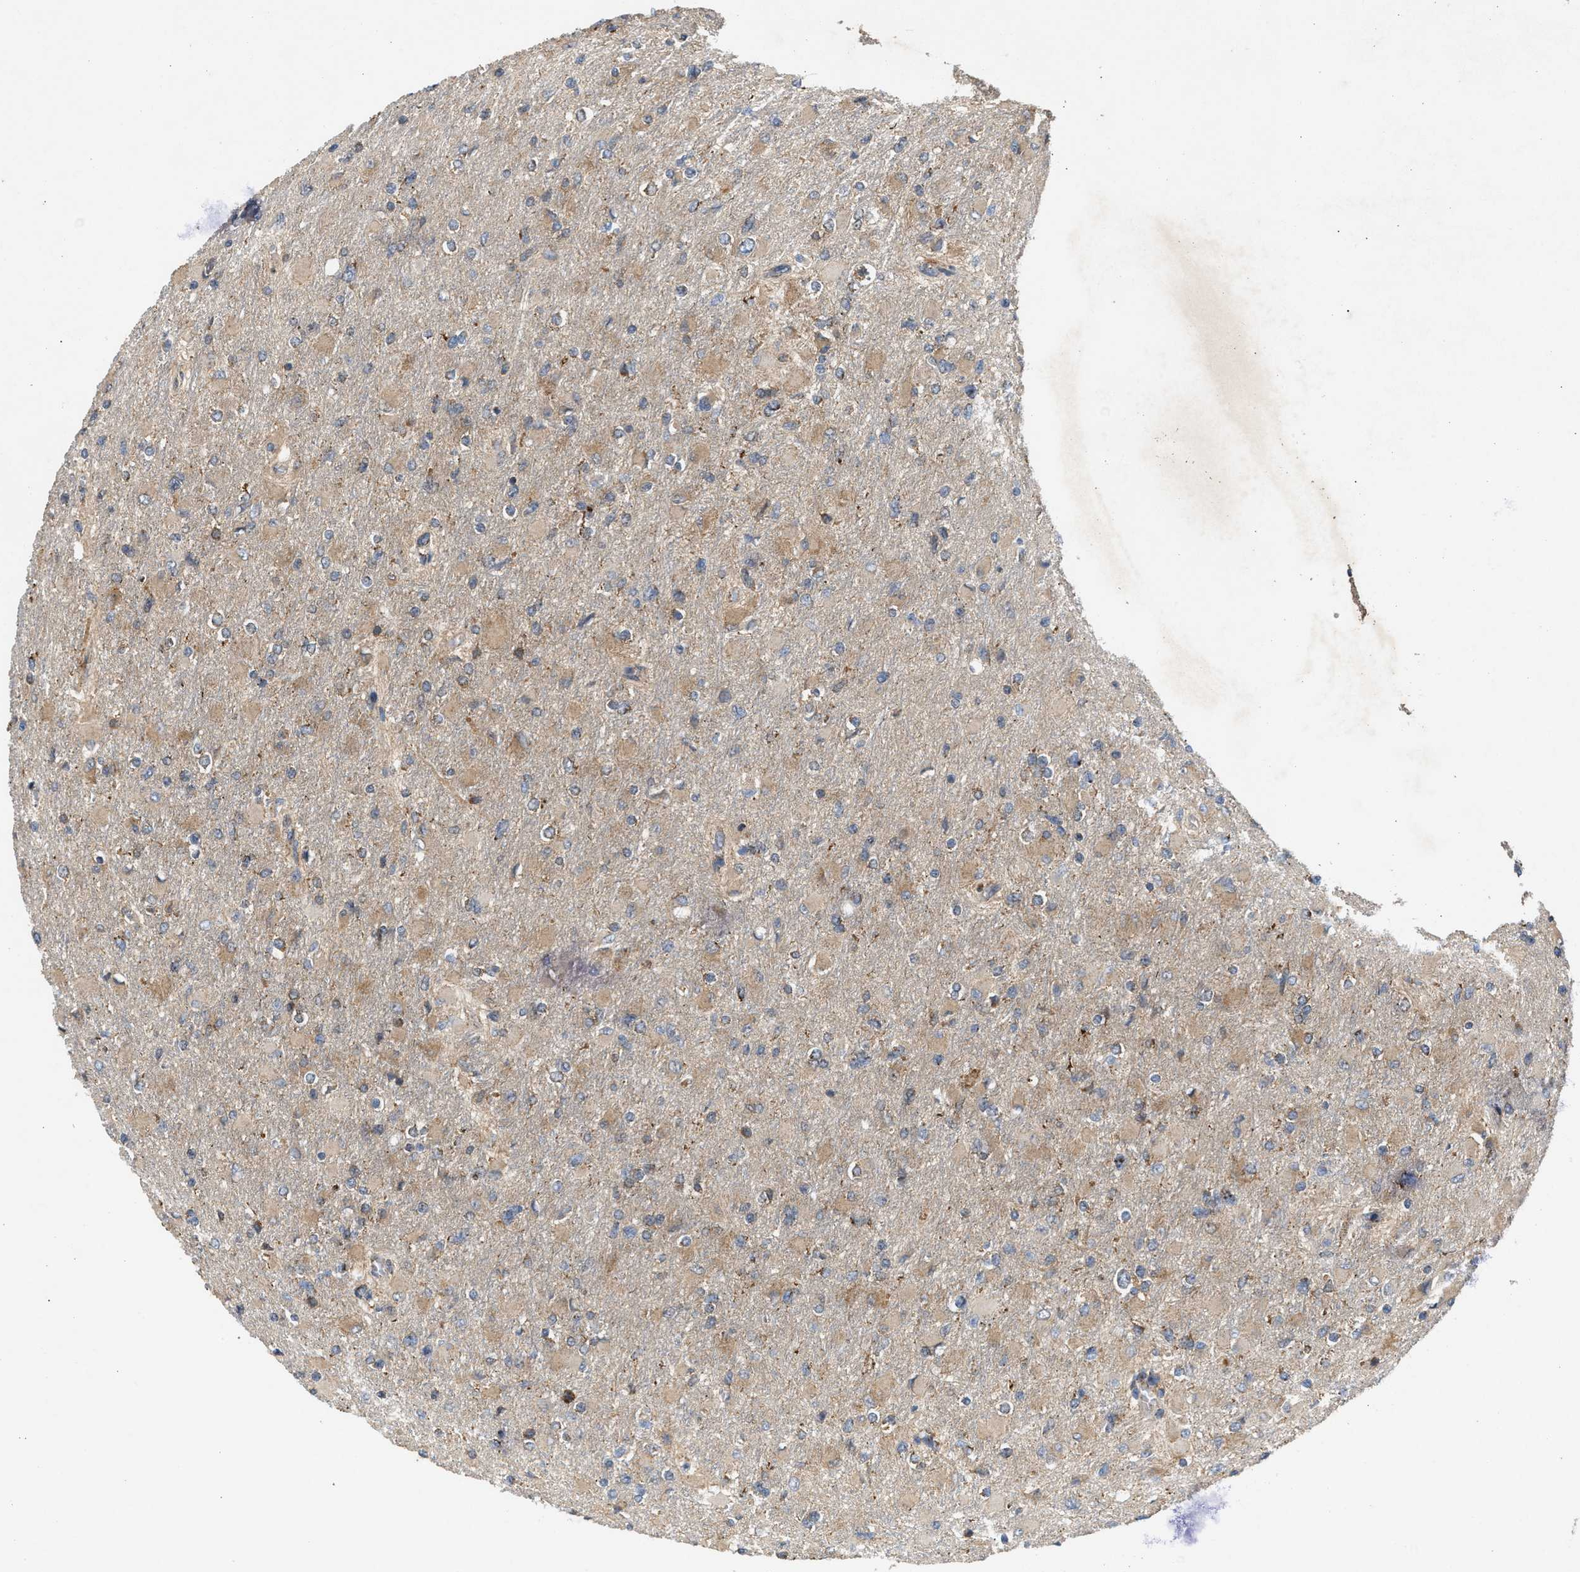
{"staining": {"intensity": "weak", "quantity": "25%-75%", "location": "cytoplasmic/membranous"}, "tissue": "glioma", "cell_type": "Tumor cells", "image_type": "cancer", "snomed": [{"axis": "morphology", "description": "Glioma, malignant, High grade"}, {"axis": "topography", "description": "Cerebral cortex"}], "caption": "An image of high-grade glioma (malignant) stained for a protein reveals weak cytoplasmic/membranous brown staining in tumor cells. The staining was performed using DAB (3,3'-diaminobenzidine), with brown indicating positive protein expression. Nuclei are stained blue with hematoxylin.", "gene": "TACO1", "patient": {"sex": "female", "age": 36}}